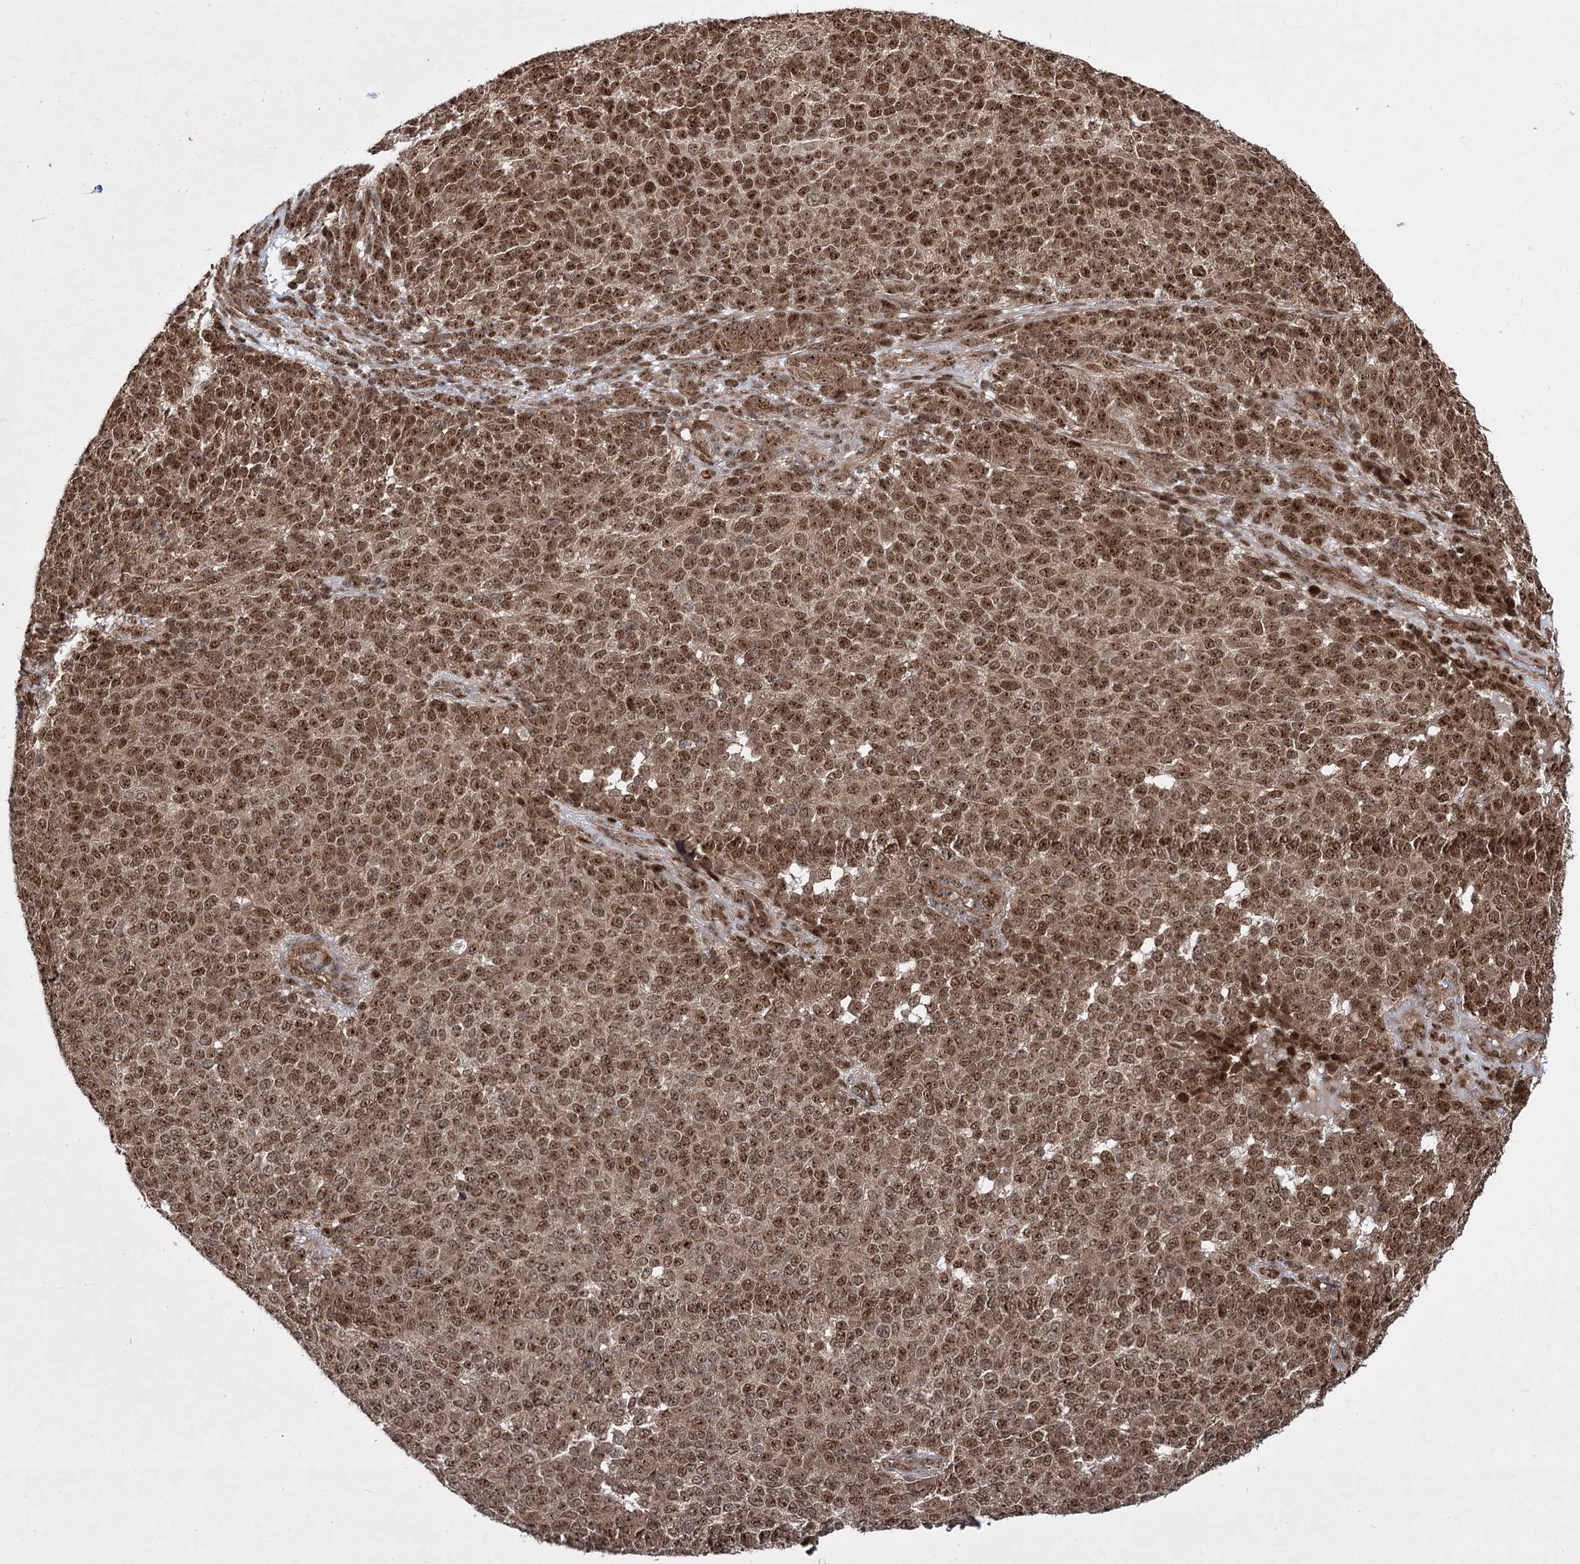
{"staining": {"intensity": "moderate", "quantity": ">75%", "location": "cytoplasmic/membranous,nuclear"}, "tissue": "melanoma", "cell_type": "Tumor cells", "image_type": "cancer", "snomed": [{"axis": "morphology", "description": "Malignant melanoma, NOS"}, {"axis": "topography", "description": "Skin"}], "caption": "This is an image of immunohistochemistry (IHC) staining of melanoma, which shows moderate expression in the cytoplasmic/membranous and nuclear of tumor cells.", "gene": "SERINC5", "patient": {"sex": "male", "age": 49}}